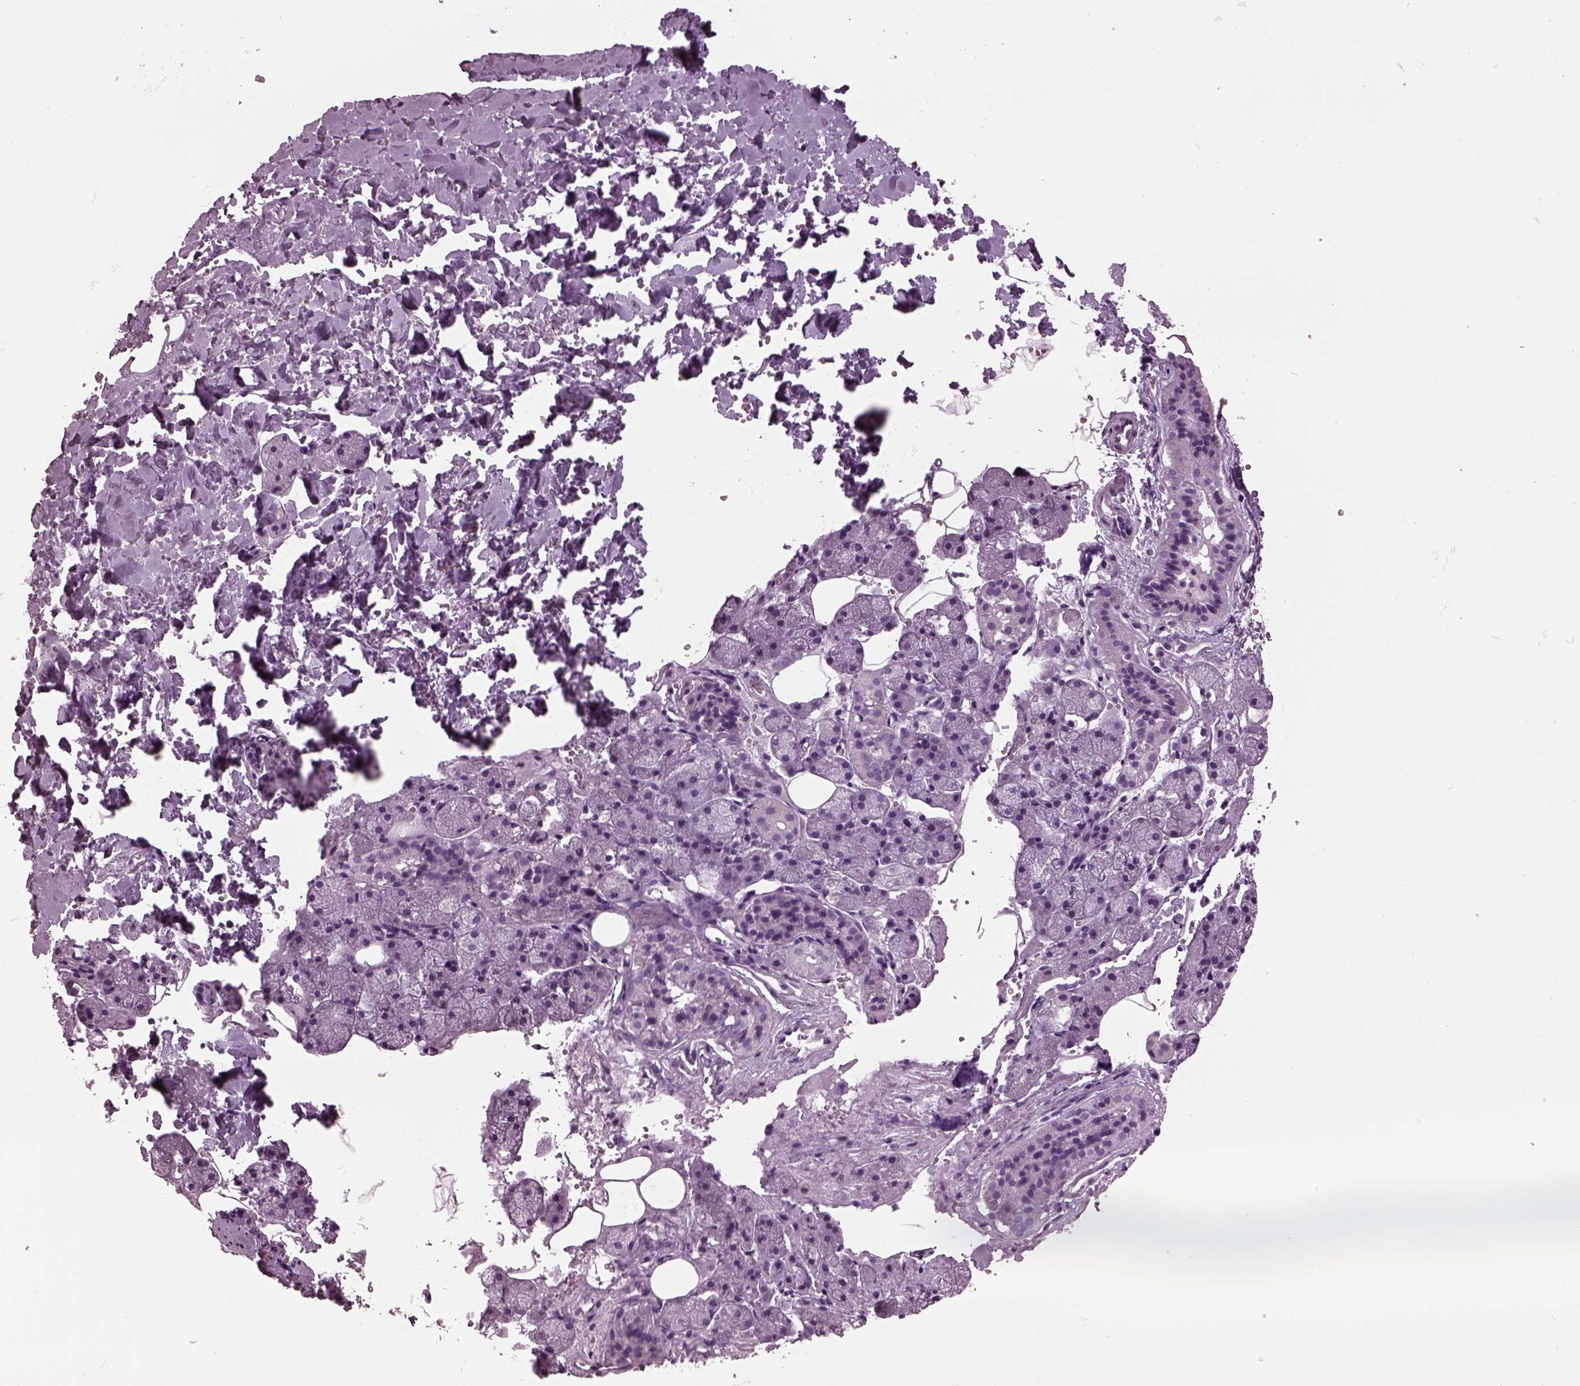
{"staining": {"intensity": "negative", "quantity": "none", "location": "none"}, "tissue": "salivary gland", "cell_type": "Glandular cells", "image_type": "normal", "snomed": [{"axis": "morphology", "description": "Normal tissue, NOS"}, {"axis": "topography", "description": "Salivary gland"}], "caption": "Protein analysis of unremarkable salivary gland demonstrates no significant staining in glandular cells. (Stains: DAB (3,3'-diaminobenzidine) immunohistochemistry (IHC) with hematoxylin counter stain, Microscopy: brightfield microscopy at high magnification).", "gene": "TPPP2", "patient": {"sex": "male", "age": 38}}